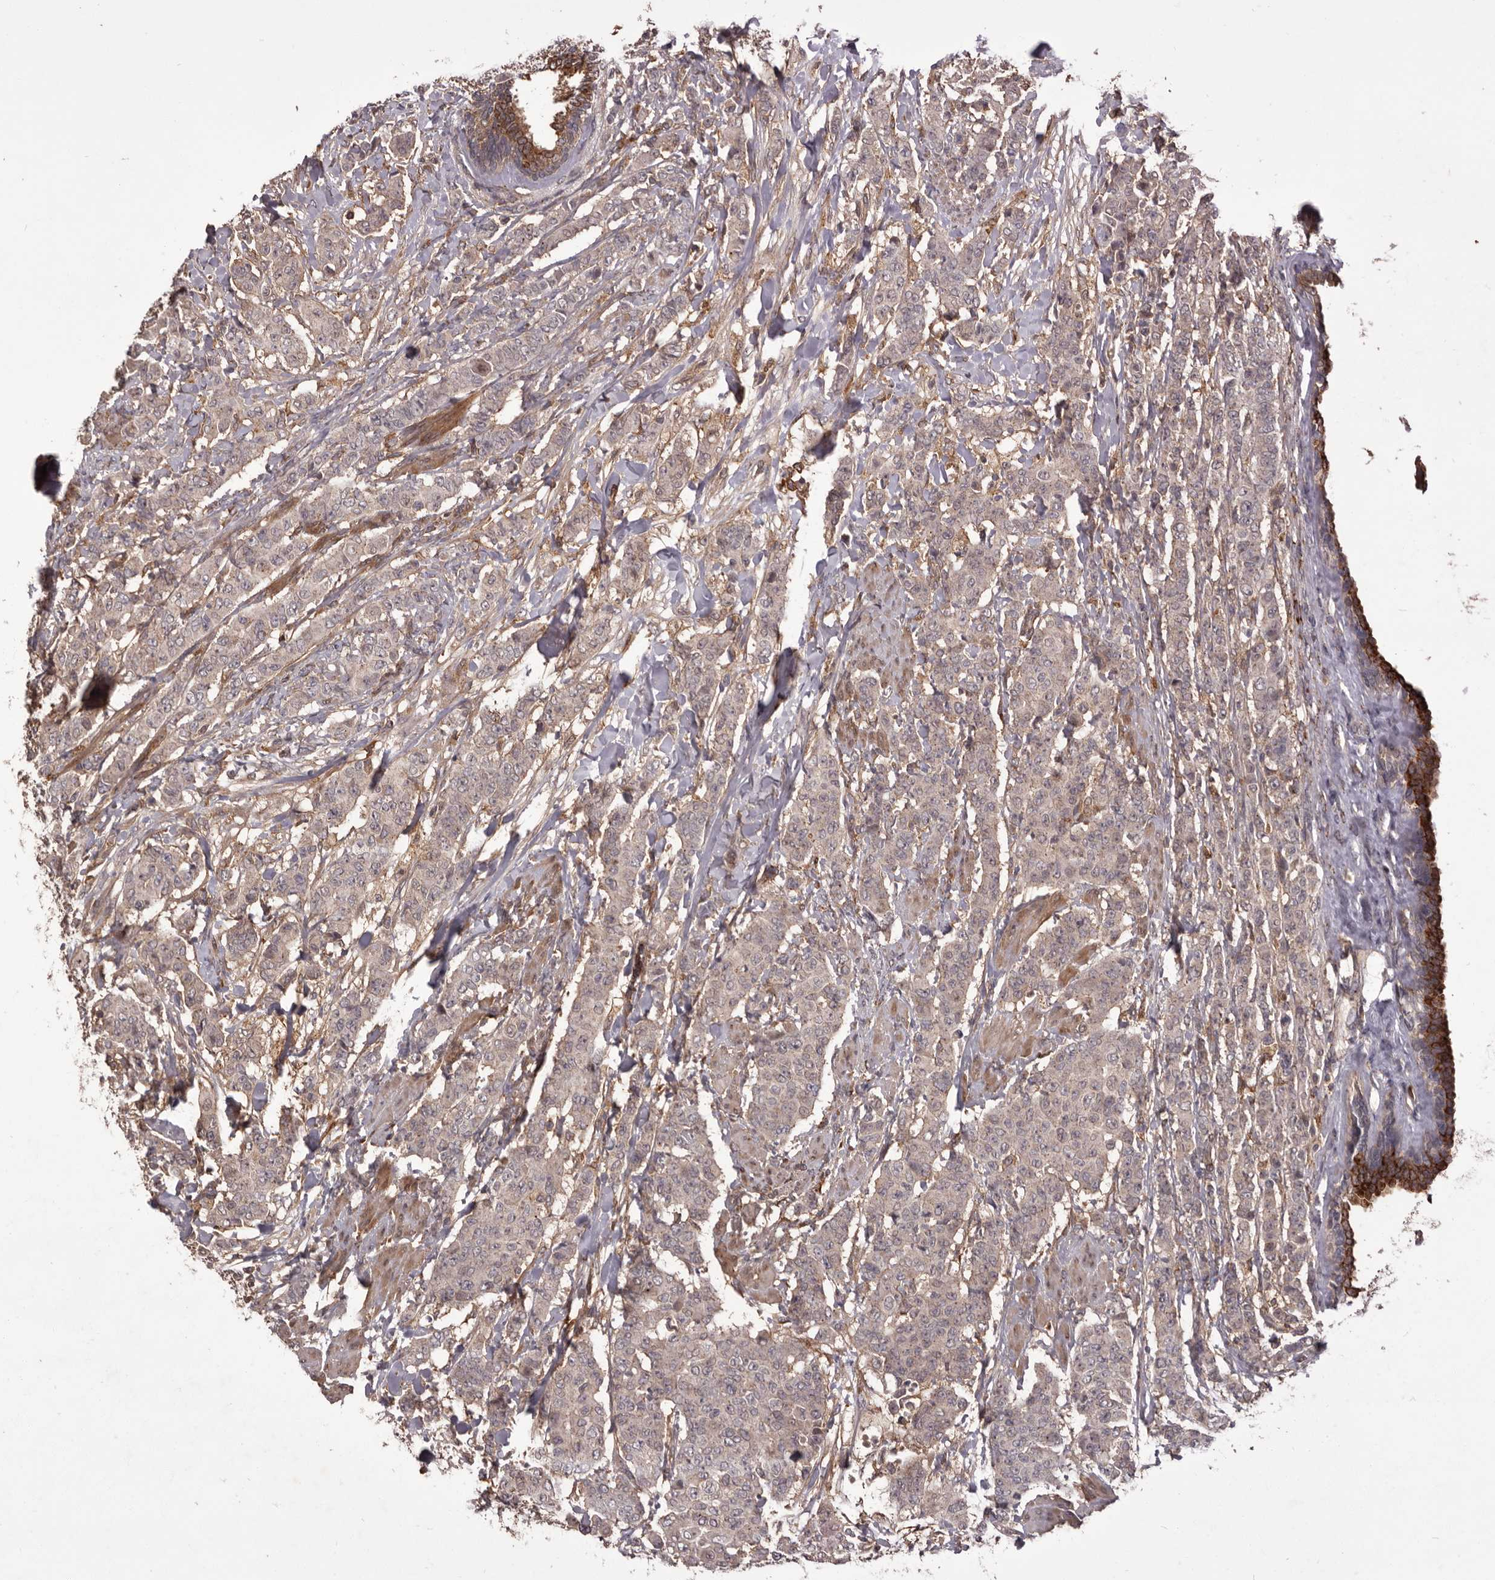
{"staining": {"intensity": "weak", "quantity": ">75%", "location": "cytoplasmic/membranous"}, "tissue": "breast cancer", "cell_type": "Tumor cells", "image_type": "cancer", "snomed": [{"axis": "morphology", "description": "Duct carcinoma"}, {"axis": "topography", "description": "Breast"}], "caption": "High-magnification brightfield microscopy of breast invasive ductal carcinoma stained with DAB (brown) and counterstained with hematoxylin (blue). tumor cells exhibit weak cytoplasmic/membranous staining is appreciated in about>75% of cells. Nuclei are stained in blue.", "gene": "GLIPR2", "patient": {"sex": "female", "age": 40}}